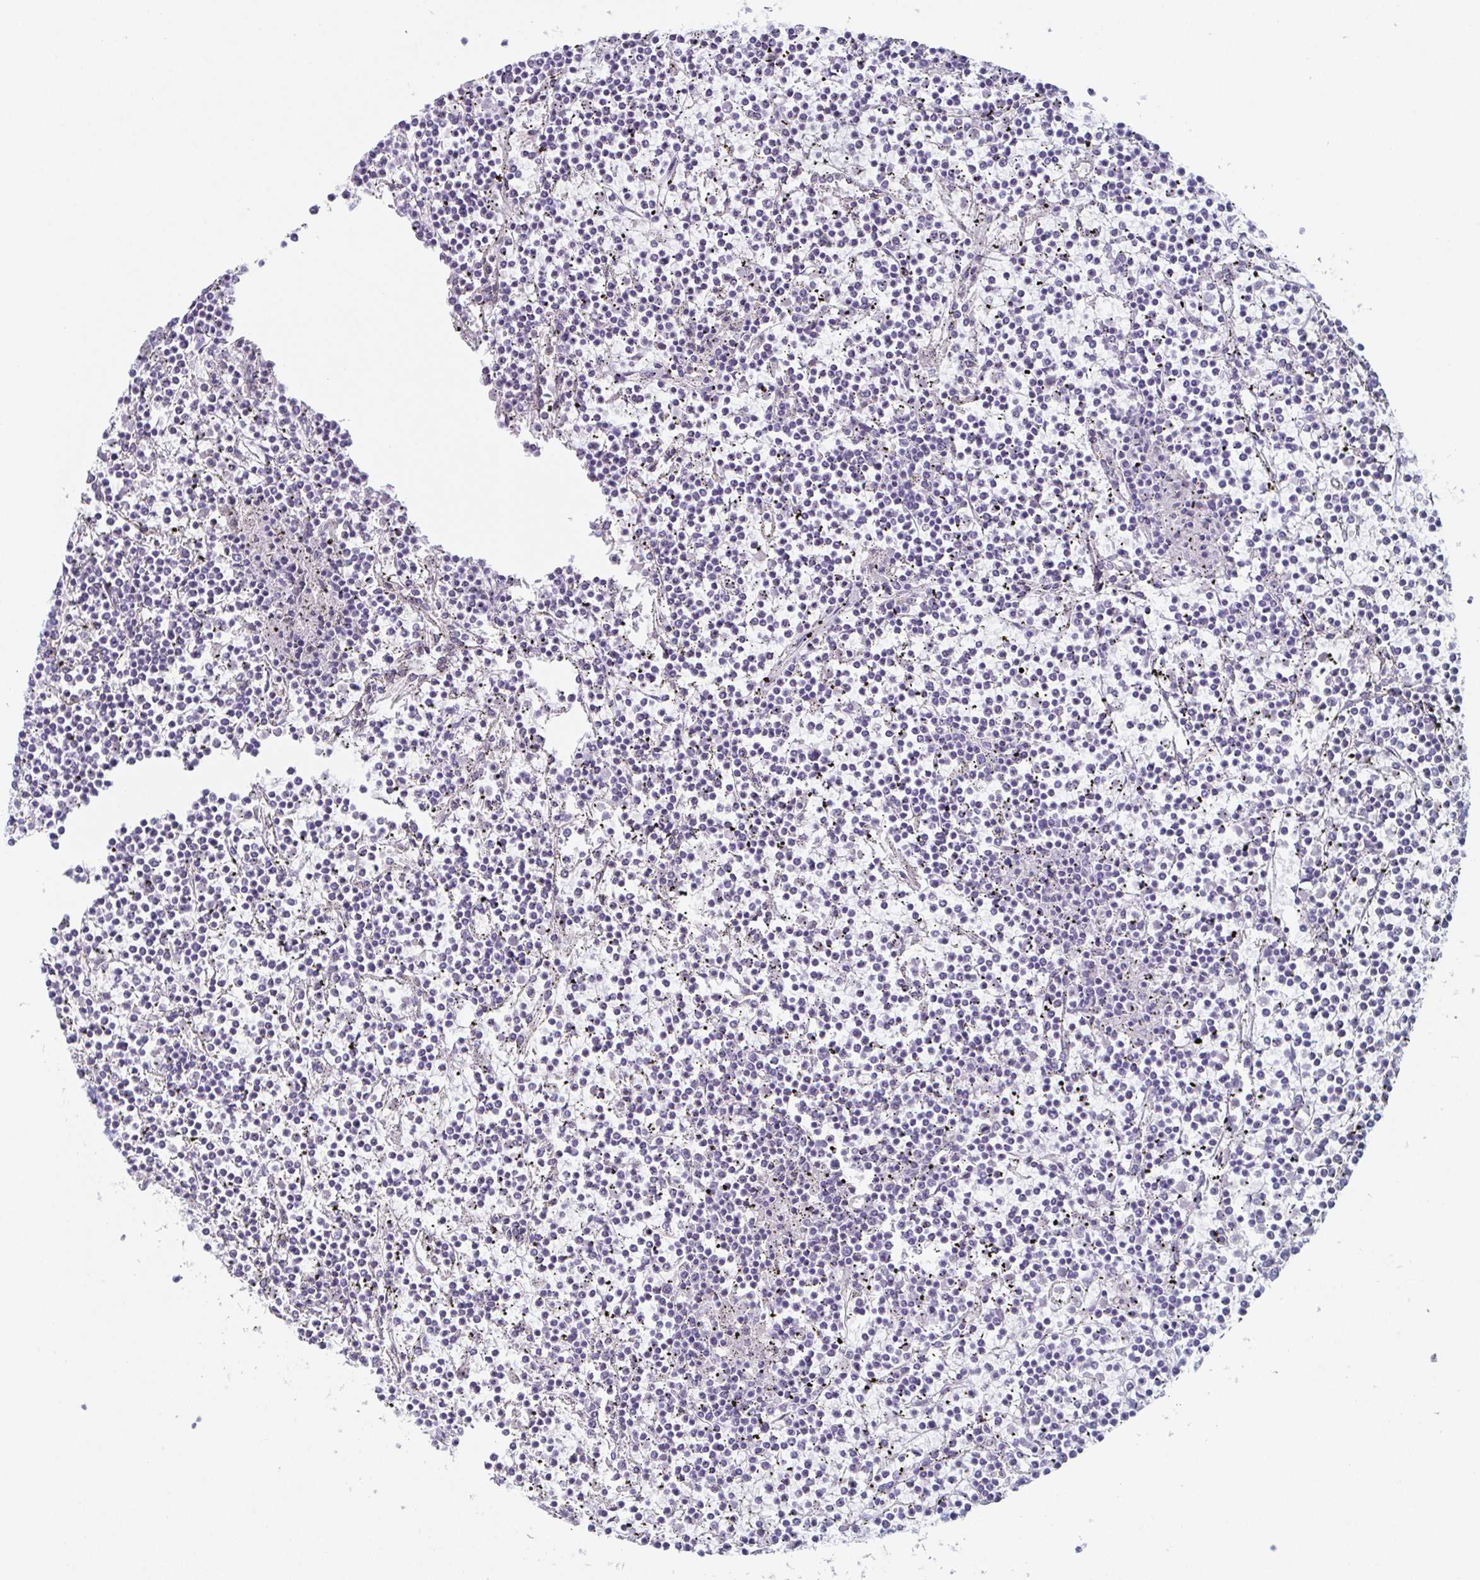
{"staining": {"intensity": "negative", "quantity": "none", "location": "none"}, "tissue": "lymphoma", "cell_type": "Tumor cells", "image_type": "cancer", "snomed": [{"axis": "morphology", "description": "Malignant lymphoma, non-Hodgkin's type, Low grade"}, {"axis": "topography", "description": "Spleen"}], "caption": "Lymphoma stained for a protein using immunohistochemistry (IHC) exhibits no positivity tumor cells.", "gene": "LYRM2", "patient": {"sex": "female", "age": 19}}